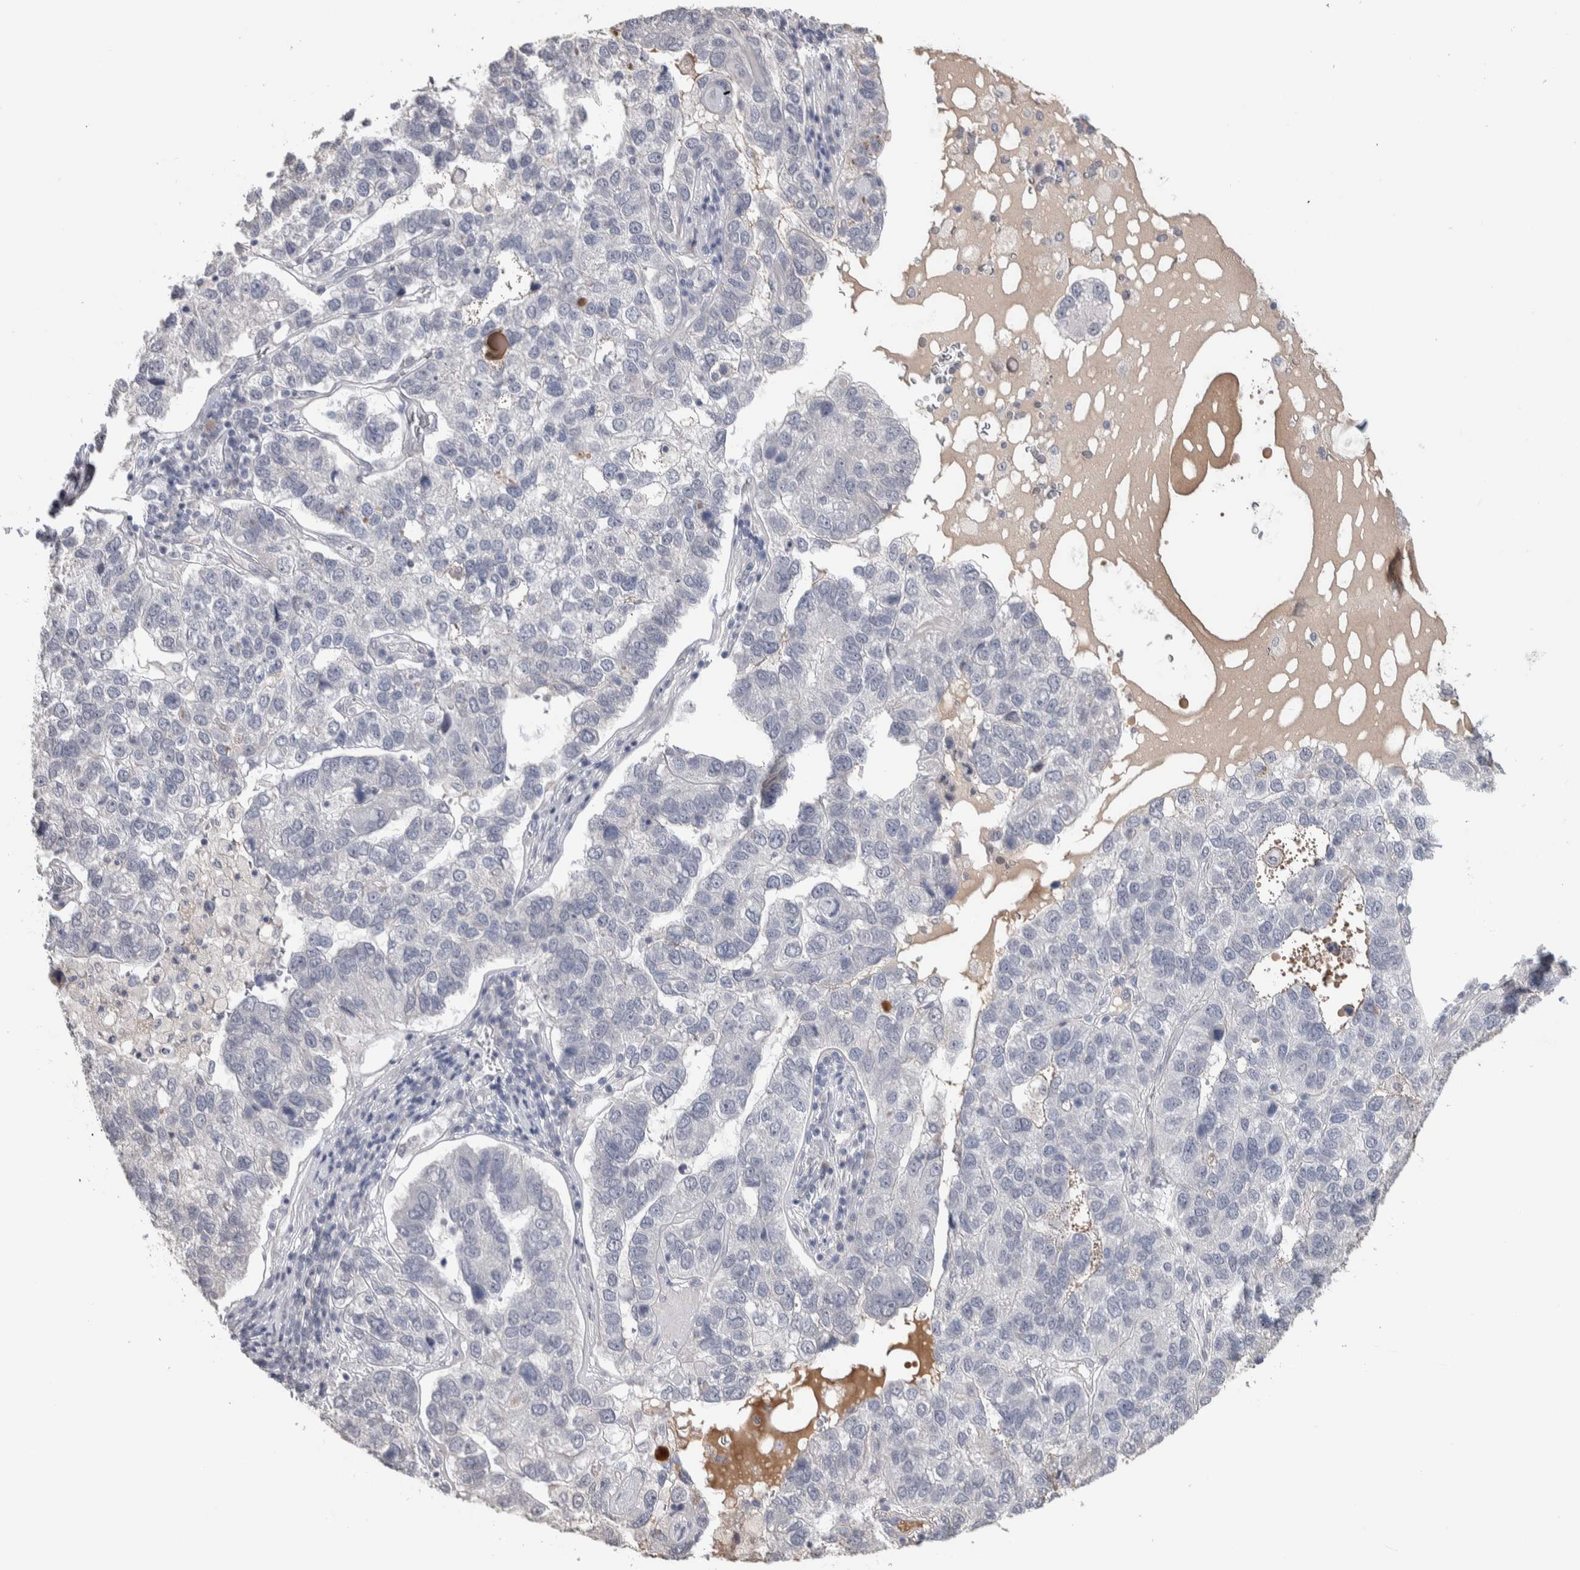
{"staining": {"intensity": "negative", "quantity": "none", "location": "none"}, "tissue": "pancreatic cancer", "cell_type": "Tumor cells", "image_type": "cancer", "snomed": [{"axis": "morphology", "description": "Adenocarcinoma, NOS"}, {"axis": "topography", "description": "Pancreas"}], "caption": "Adenocarcinoma (pancreatic) was stained to show a protein in brown. There is no significant expression in tumor cells. (DAB IHC with hematoxylin counter stain).", "gene": "TMEM102", "patient": {"sex": "female", "age": 61}}